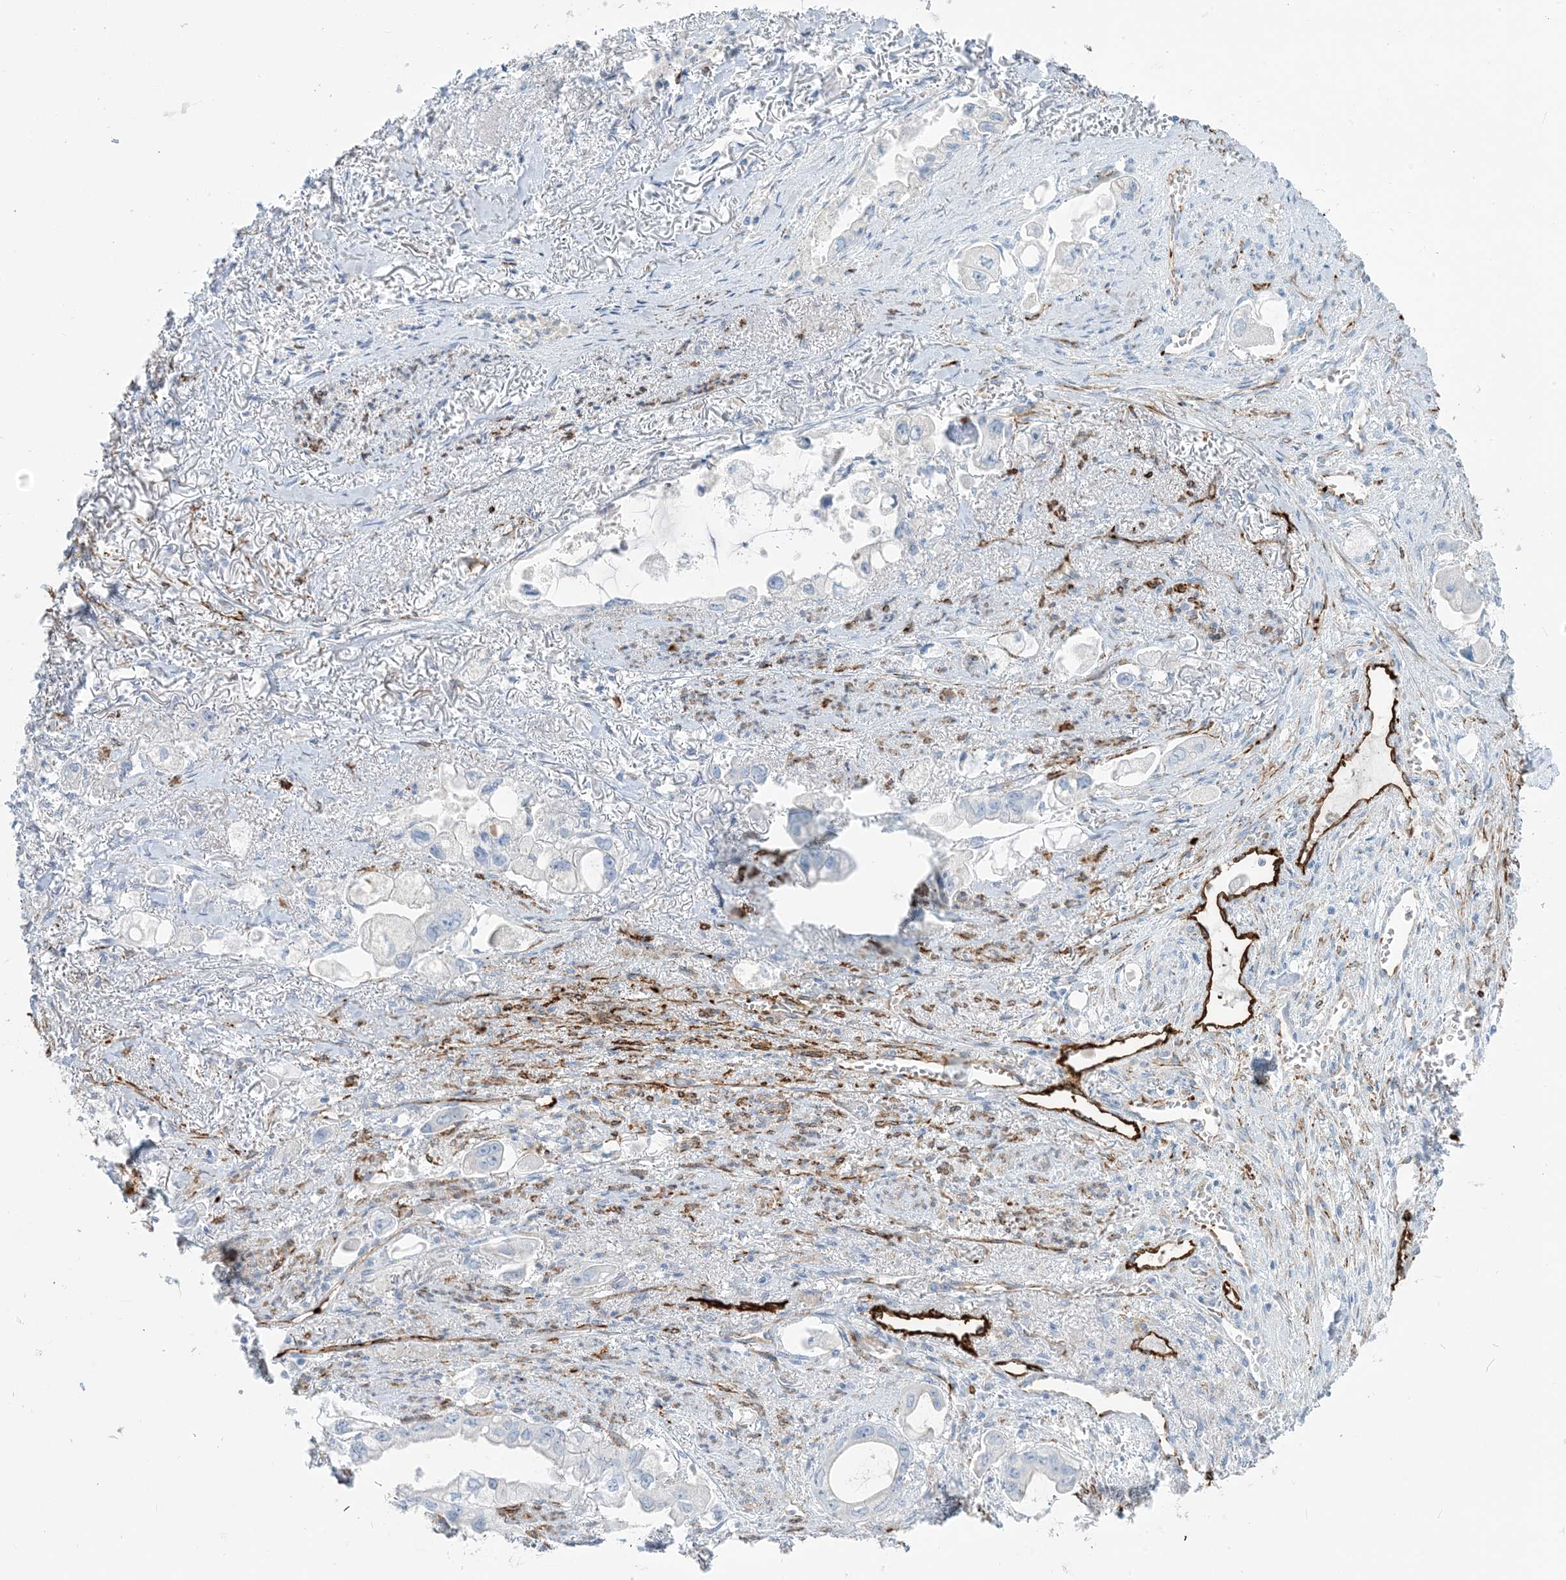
{"staining": {"intensity": "negative", "quantity": "none", "location": "none"}, "tissue": "stomach cancer", "cell_type": "Tumor cells", "image_type": "cancer", "snomed": [{"axis": "morphology", "description": "Adenocarcinoma, NOS"}, {"axis": "topography", "description": "Stomach"}], "caption": "Micrograph shows no significant protein positivity in tumor cells of stomach cancer. (DAB (3,3'-diaminobenzidine) immunohistochemistry (IHC) with hematoxylin counter stain).", "gene": "EPS8L3", "patient": {"sex": "male", "age": 62}}